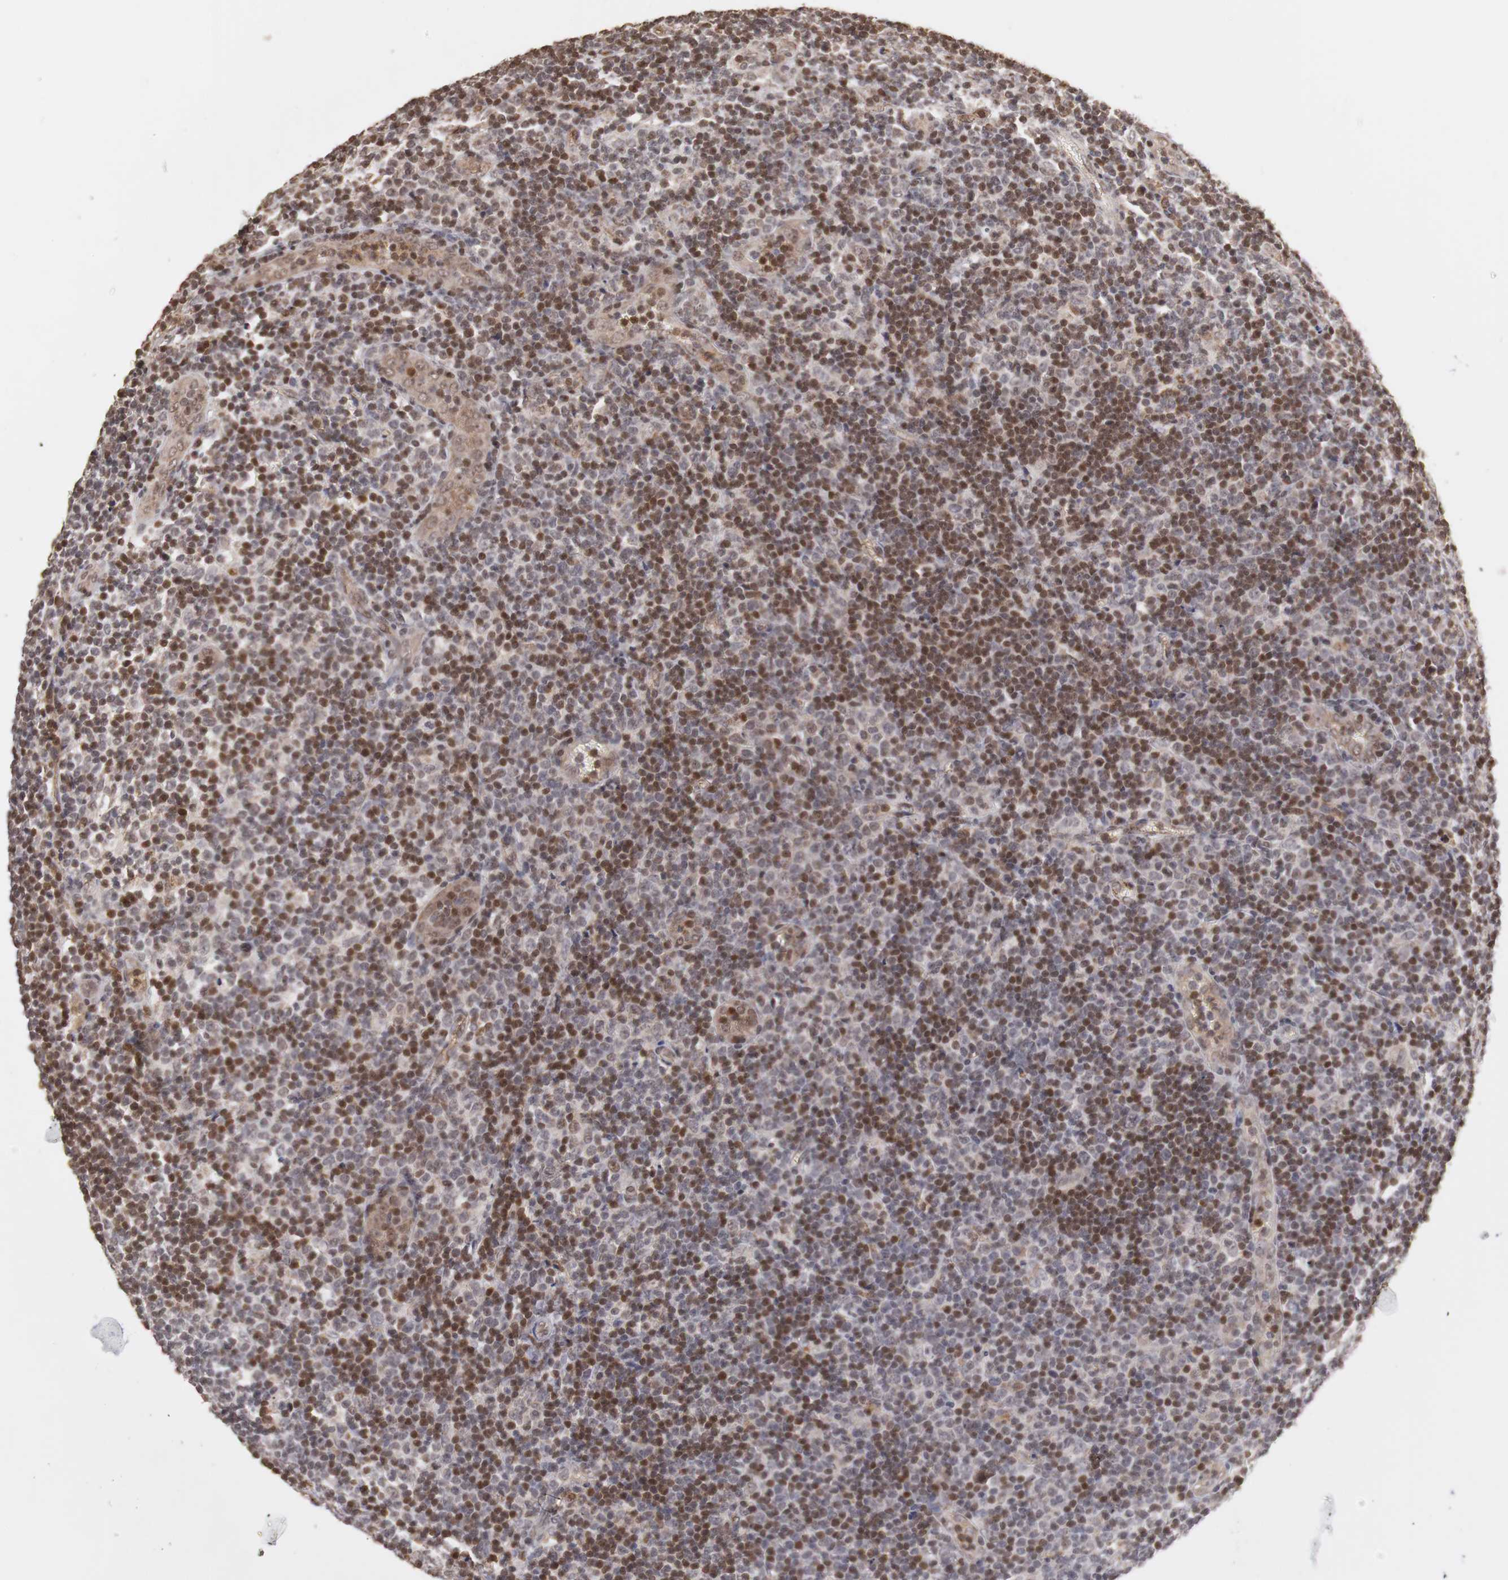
{"staining": {"intensity": "moderate", "quantity": "25%-75%", "location": "cytoplasmic/membranous,nuclear"}, "tissue": "lymphoma", "cell_type": "Tumor cells", "image_type": "cancer", "snomed": [{"axis": "morphology", "description": "Malignant lymphoma, non-Hodgkin's type, Low grade"}, {"axis": "topography", "description": "Lymph node"}], "caption": "Protein analysis of lymphoma tissue reveals moderate cytoplasmic/membranous and nuclear positivity in about 25%-75% of tumor cells.", "gene": "PLEKHA1", "patient": {"sex": "male", "age": 74}}